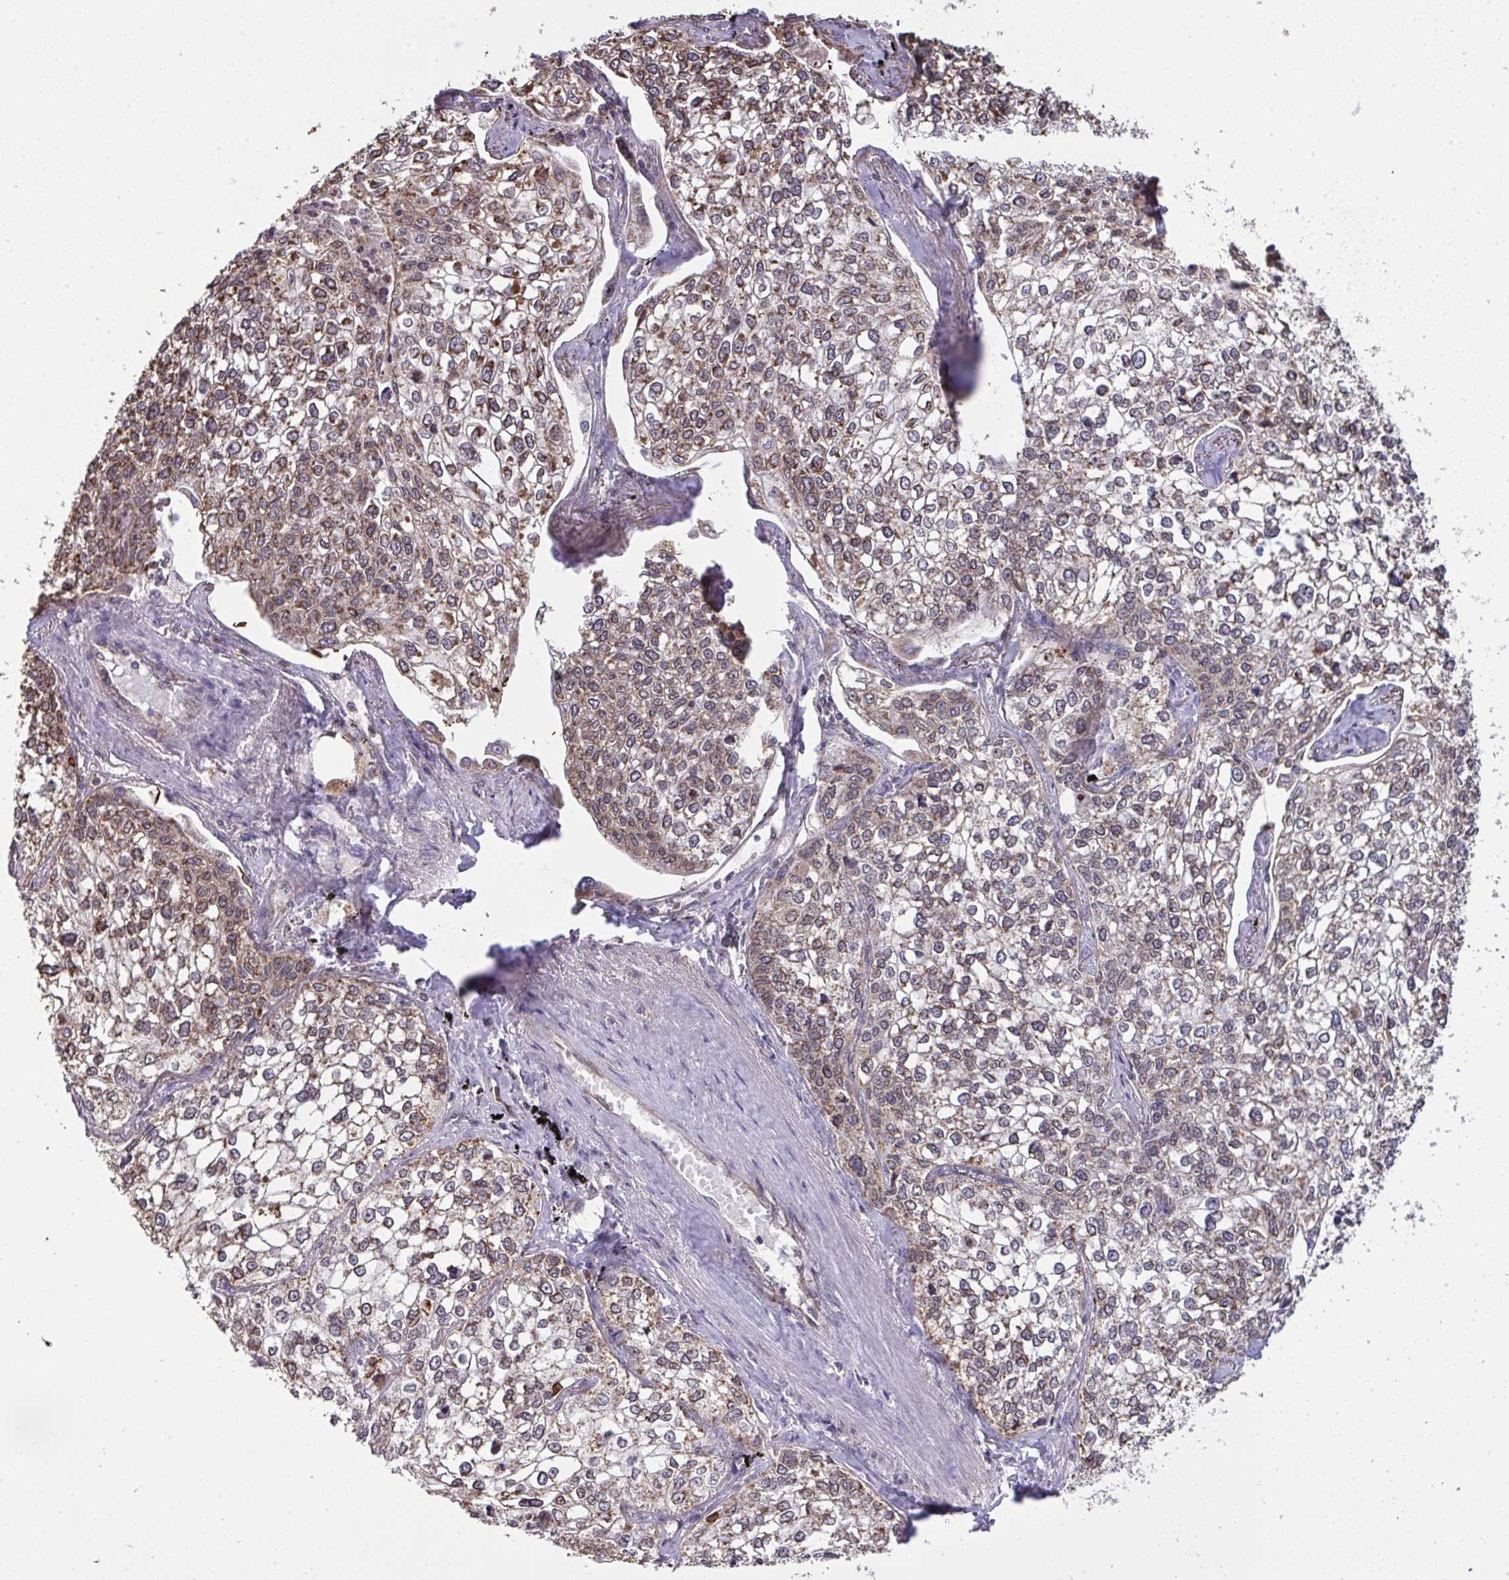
{"staining": {"intensity": "weak", "quantity": ">75%", "location": "cytoplasmic/membranous"}, "tissue": "lung cancer", "cell_type": "Tumor cells", "image_type": "cancer", "snomed": [{"axis": "morphology", "description": "Squamous cell carcinoma, NOS"}, {"axis": "topography", "description": "Lung"}], "caption": "Lung cancer (squamous cell carcinoma) tissue demonstrates weak cytoplasmic/membranous expression in about >75% of tumor cells, visualized by immunohistochemistry.", "gene": "PPM1H", "patient": {"sex": "male", "age": 74}}